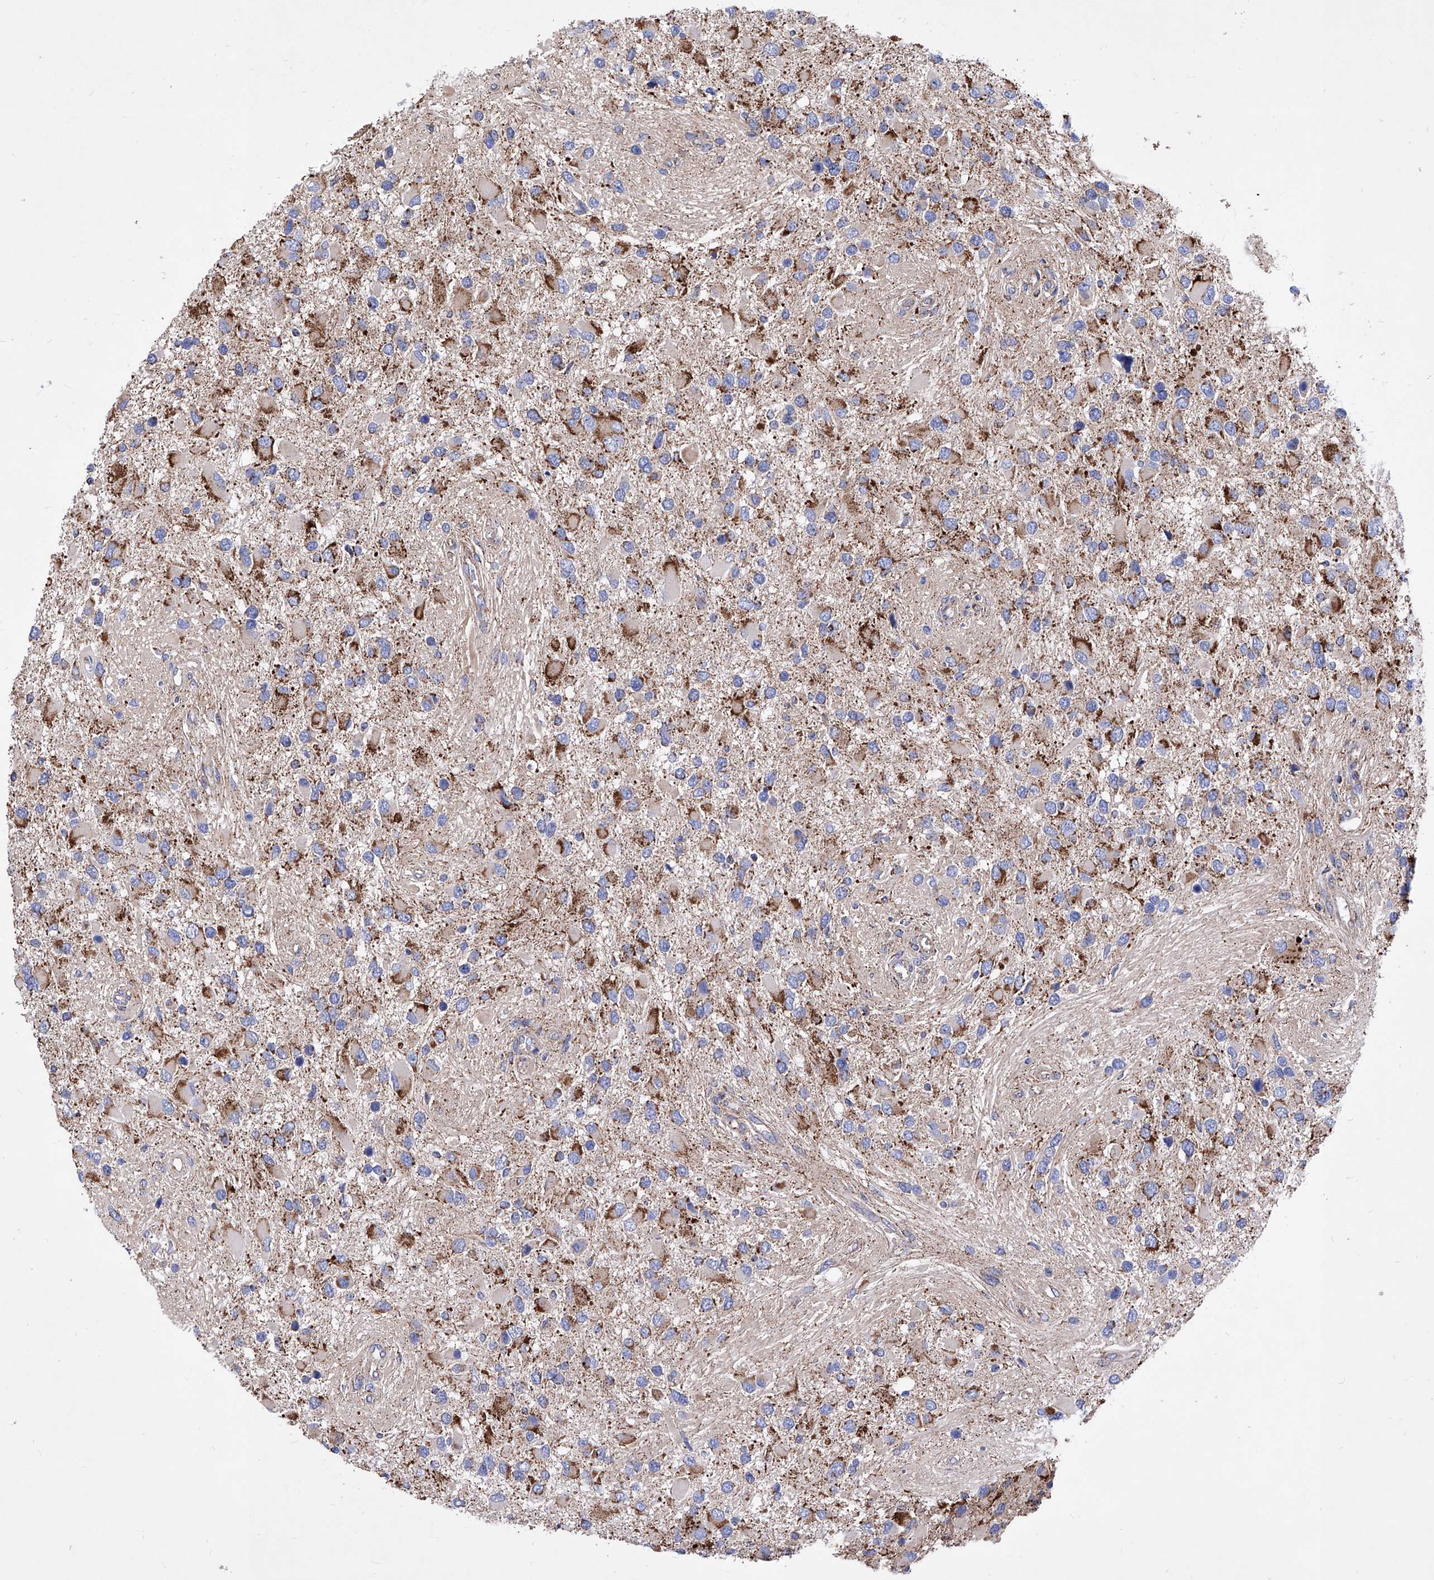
{"staining": {"intensity": "moderate", "quantity": ">75%", "location": "cytoplasmic/membranous"}, "tissue": "glioma", "cell_type": "Tumor cells", "image_type": "cancer", "snomed": [{"axis": "morphology", "description": "Glioma, malignant, High grade"}, {"axis": "topography", "description": "Brain"}], "caption": "High-magnification brightfield microscopy of malignant glioma (high-grade) stained with DAB (brown) and counterstained with hematoxylin (blue). tumor cells exhibit moderate cytoplasmic/membranous staining is seen in about>75% of cells.", "gene": "HRNR", "patient": {"sex": "male", "age": 53}}